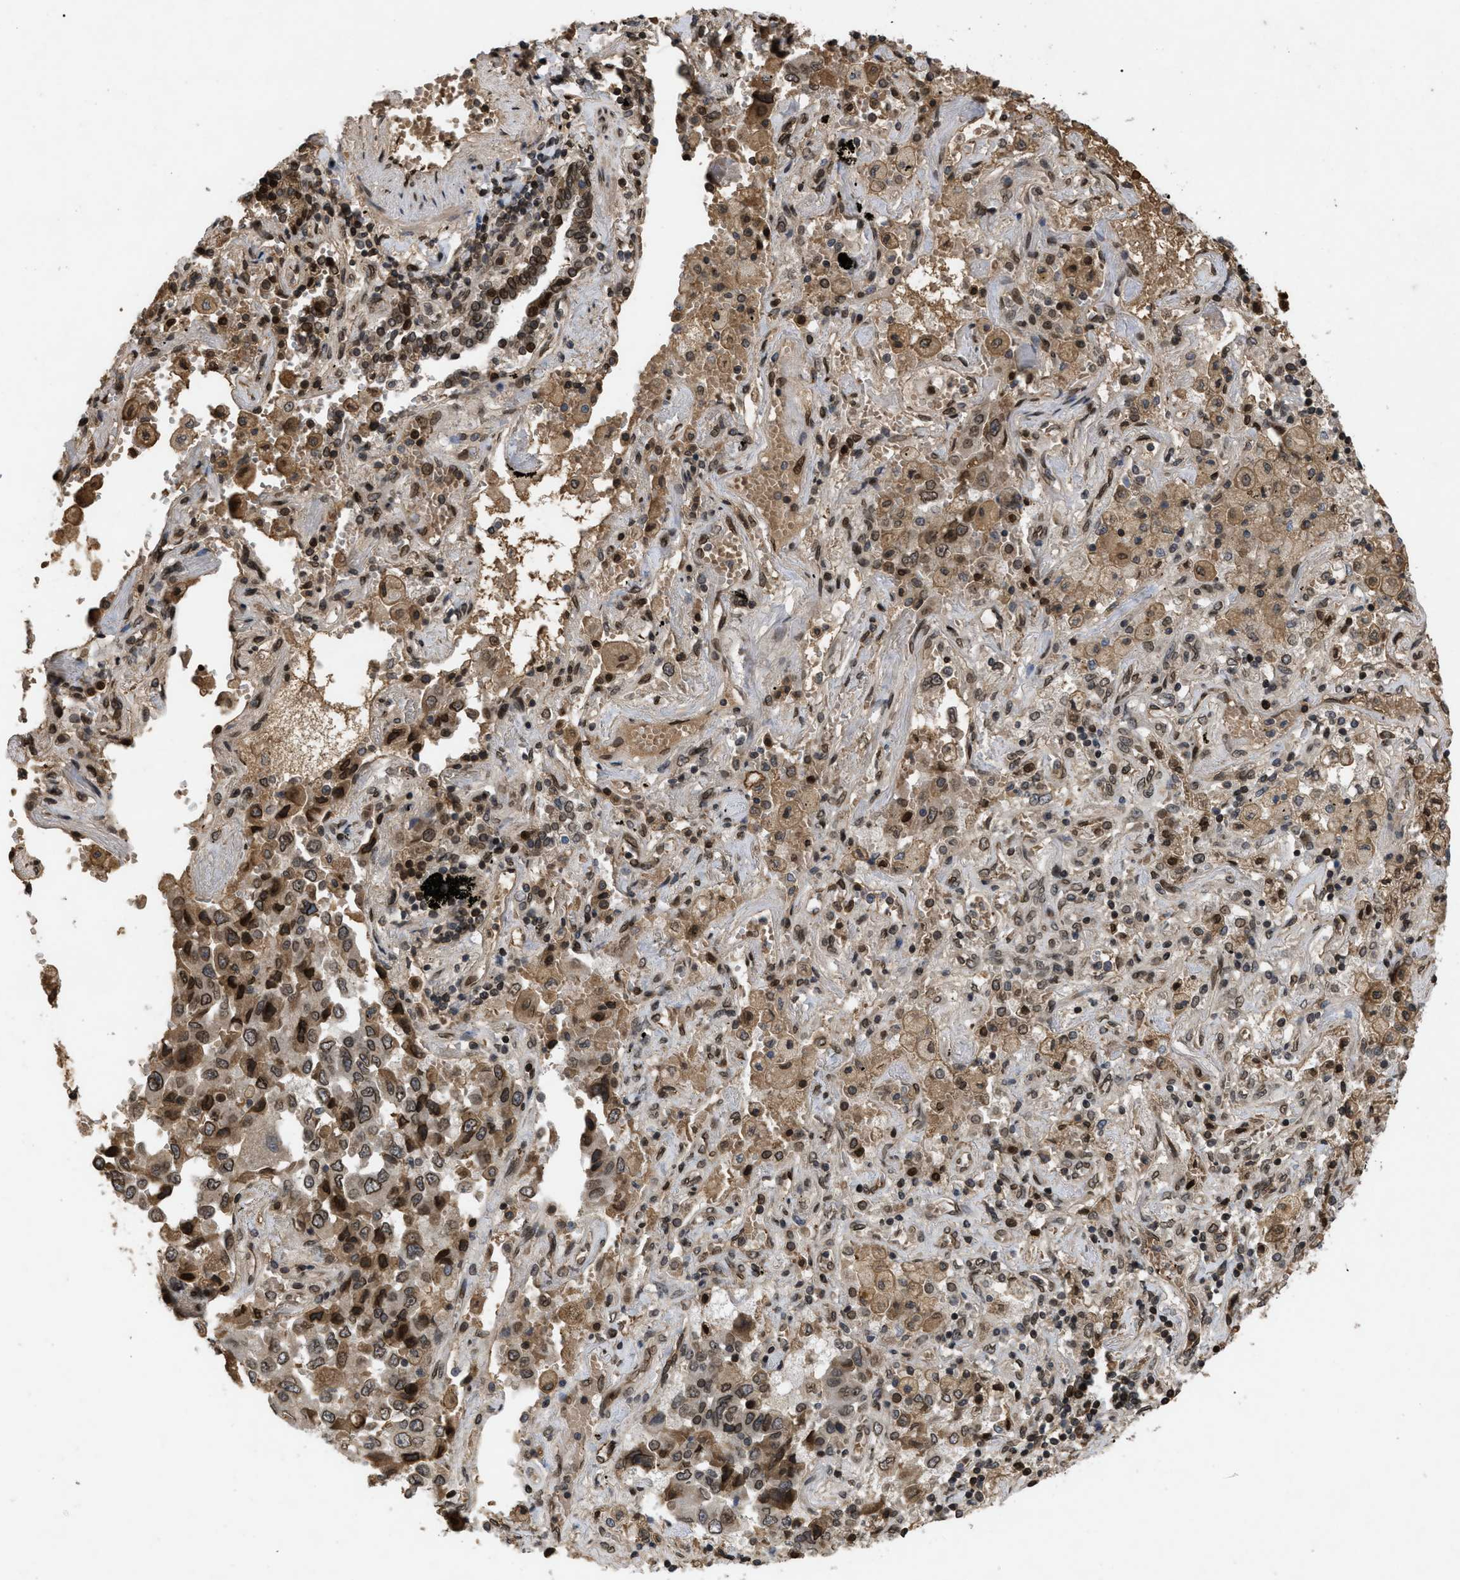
{"staining": {"intensity": "moderate", "quantity": ">75%", "location": "cytoplasmic/membranous,nuclear"}, "tissue": "lung cancer", "cell_type": "Tumor cells", "image_type": "cancer", "snomed": [{"axis": "morphology", "description": "Adenocarcinoma, NOS"}, {"axis": "topography", "description": "Lung"}], "caption": "Moderate cytoplasmic/membranous and nuclear protein staining is seen in about >75% of tumor cells in lung adenocarcinoma.", "gene": "CRY1", "patient": {"sex": "female", "age": 65}}